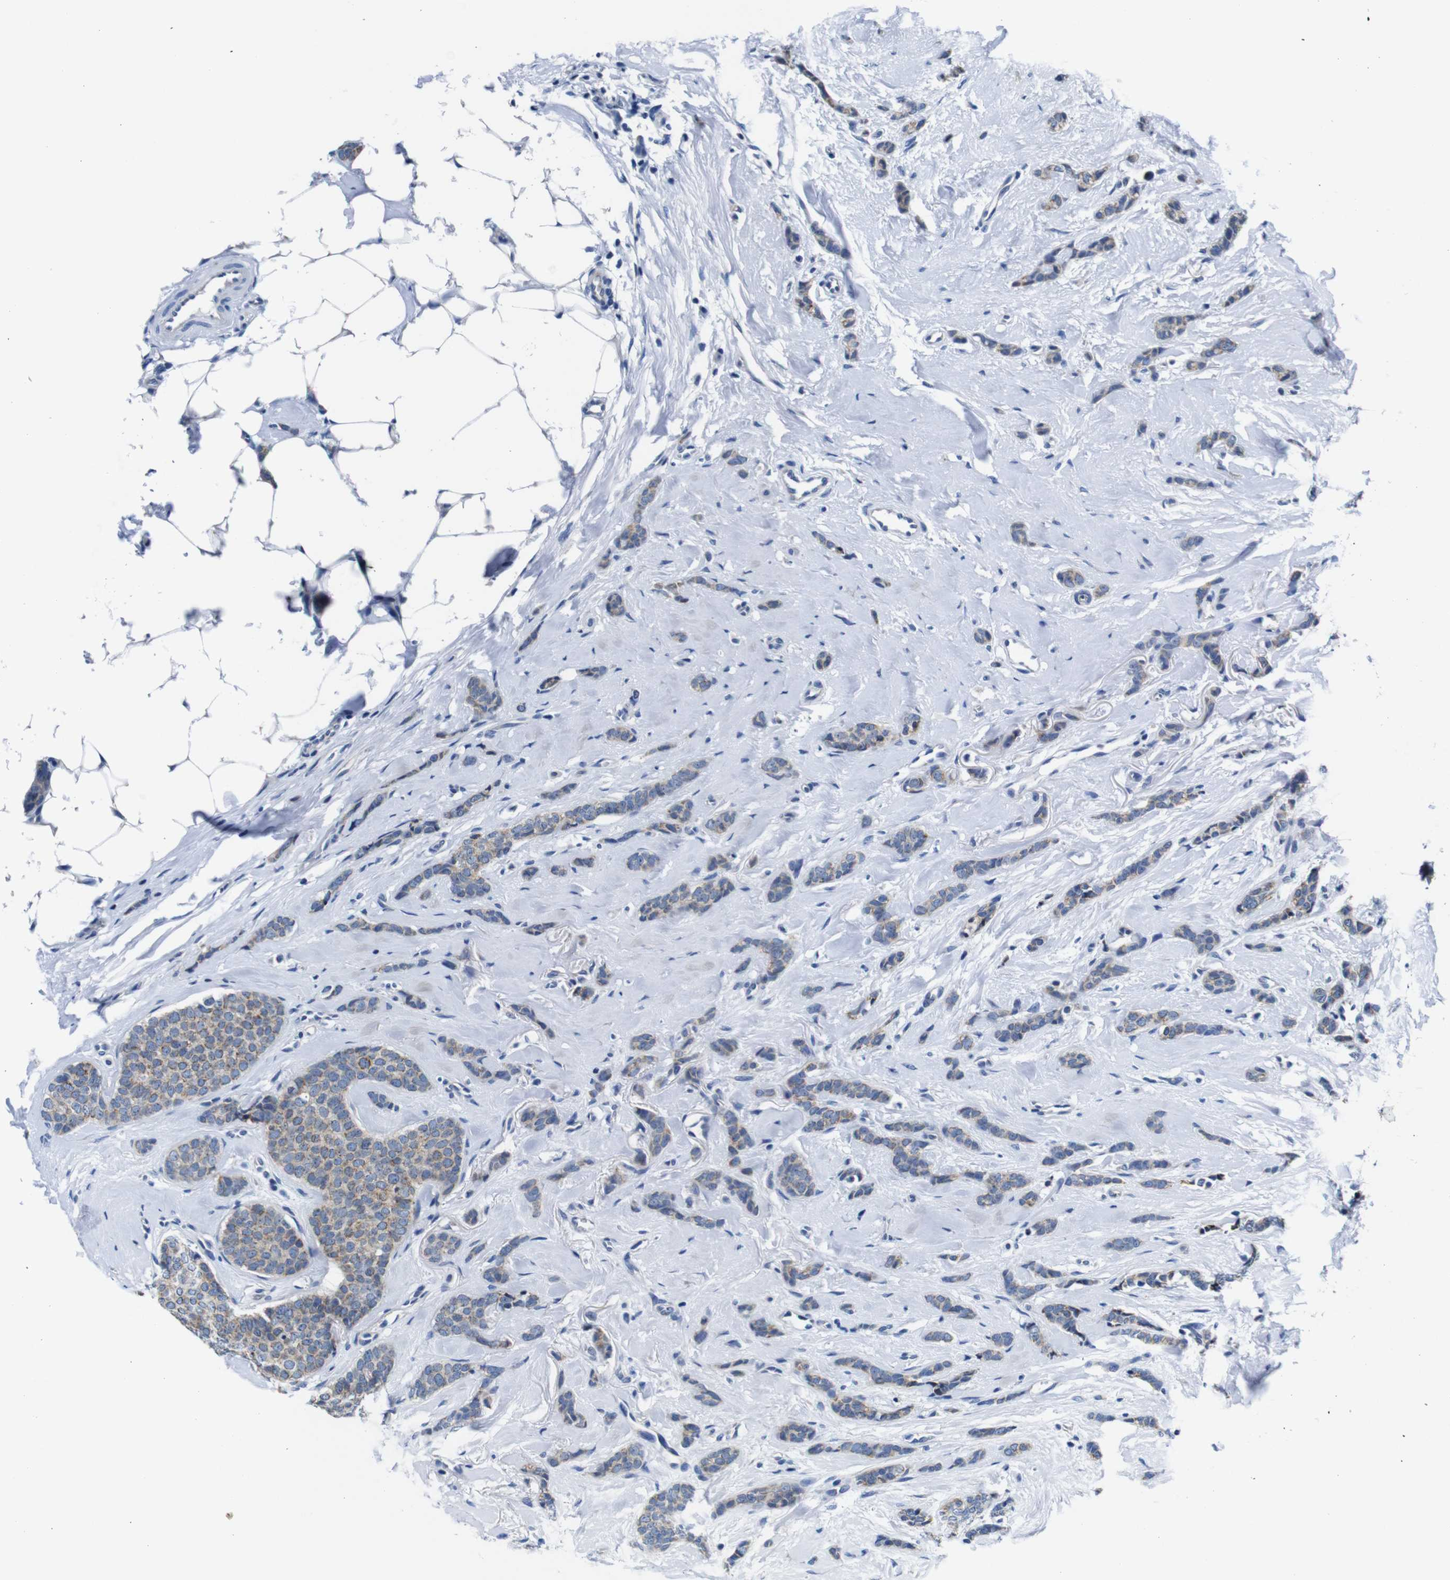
{"staining": {"intensity": "moderate", "quantity": "25%-75%", "location": "cytoplasmic/membranous"}, "tissue": "breast cancer", "cell_type": "Tumor cells", "image_type": "cancer", "snomed": [{"axis": "morphology", "description": "Lobular carcinoma"}, {"axis": "topography", "description": "Skin"}, {"axis": "topography", "description": "Breast"}], "caption": "Lobular carcinoma (breast) stained with a protein marker exhibits moderate staining in tumor cells.", "gene": "SNX19", "patient": {"sex": "female", "age": 46}}